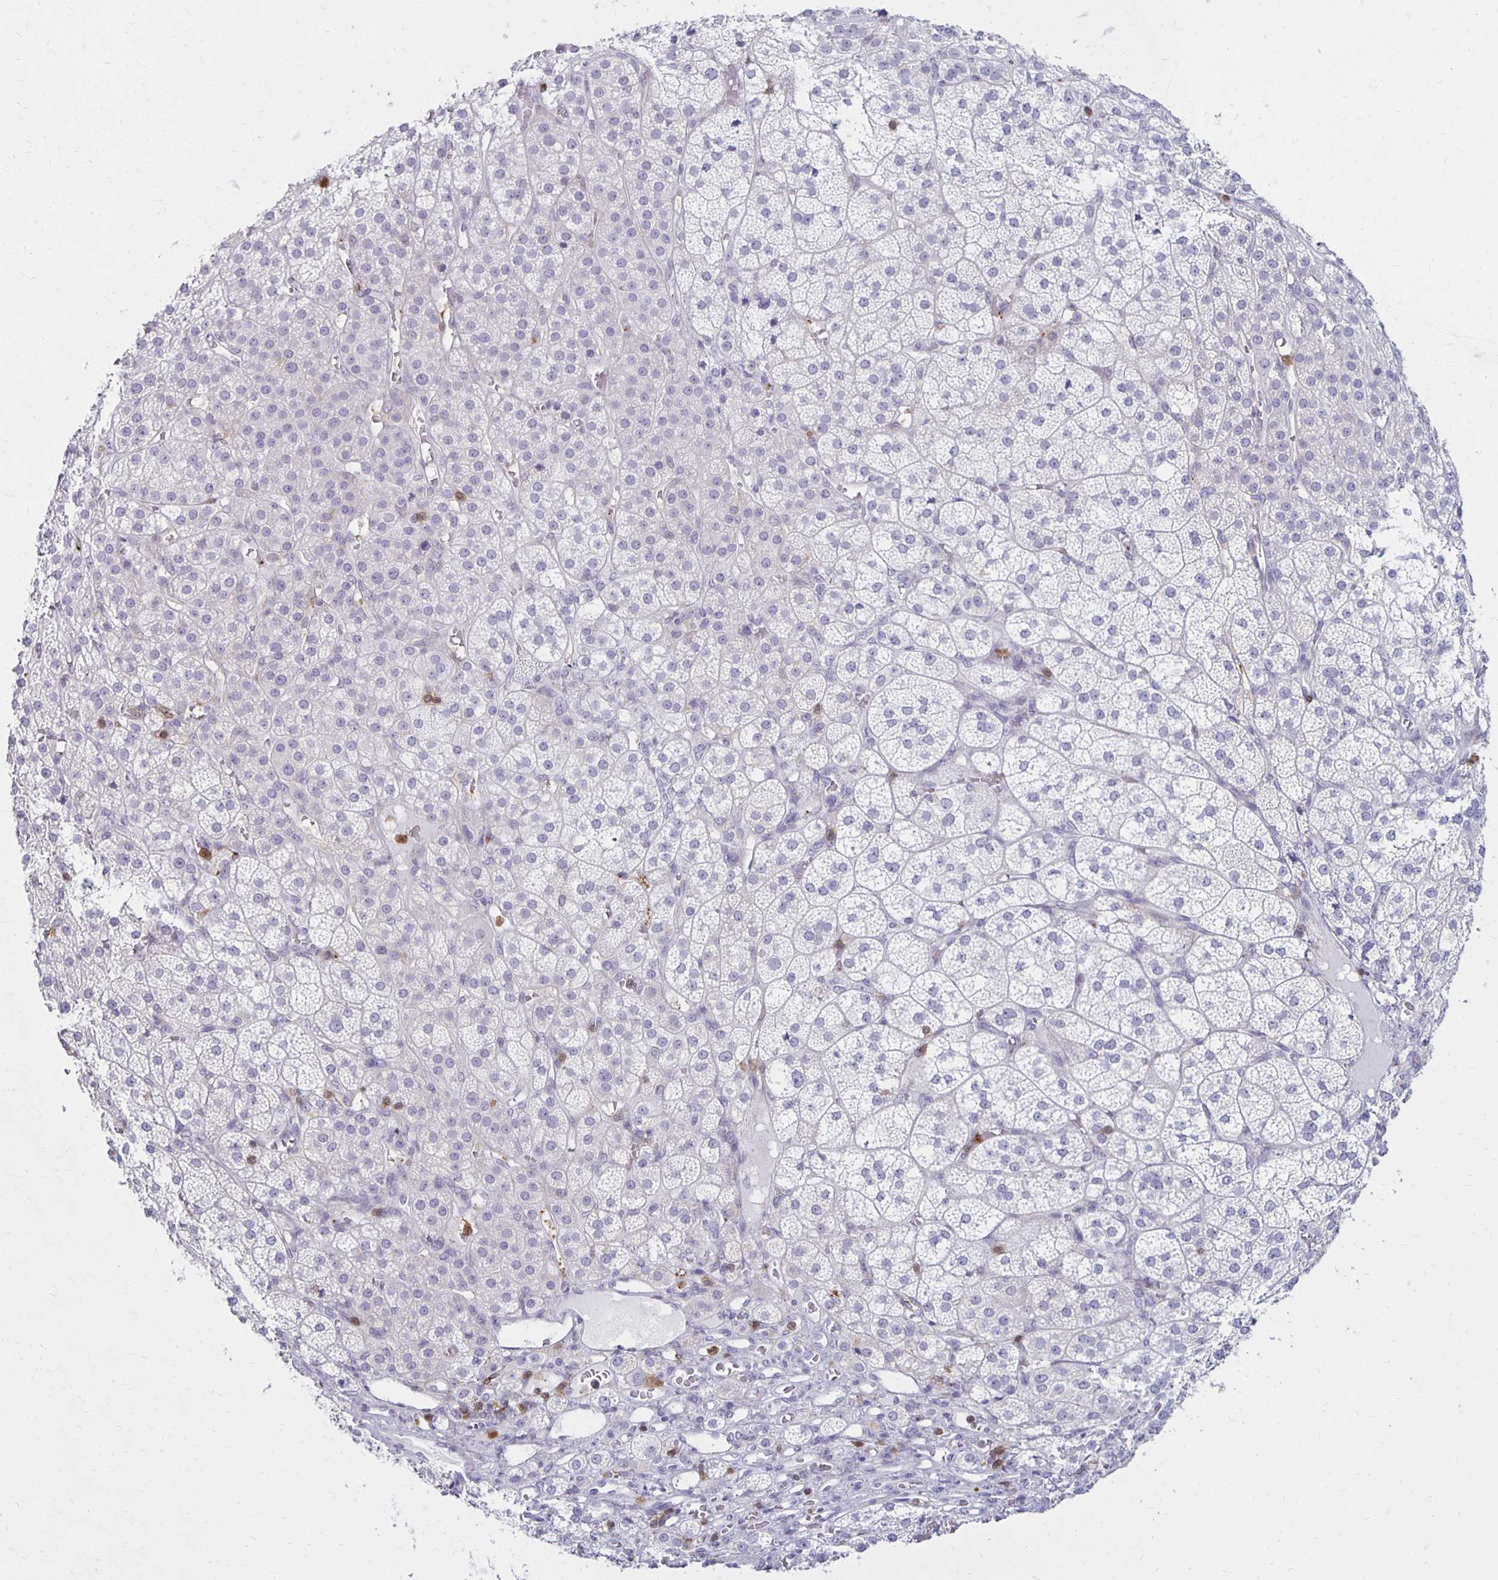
{"staining": {"intensity": "negative", "quantity": "none", "location": "none"}, "tissue": "adrenal gland", "cell_type": "Glandular cells", "image_type": "normal", "snomed": [{"axis": "morphology", "description": "Normal tissue, NOS"}, {"axis": "topography", "description": "Adrenal gland"}], "caption": "Immunohistochemistry (IHC) histopathology image of unremarkable adrenal gland stained for a protein (brown), which shows no positivity in glandular cells.", "gene": "CCL21", "patient": {"sex": "female", "age": 60}}